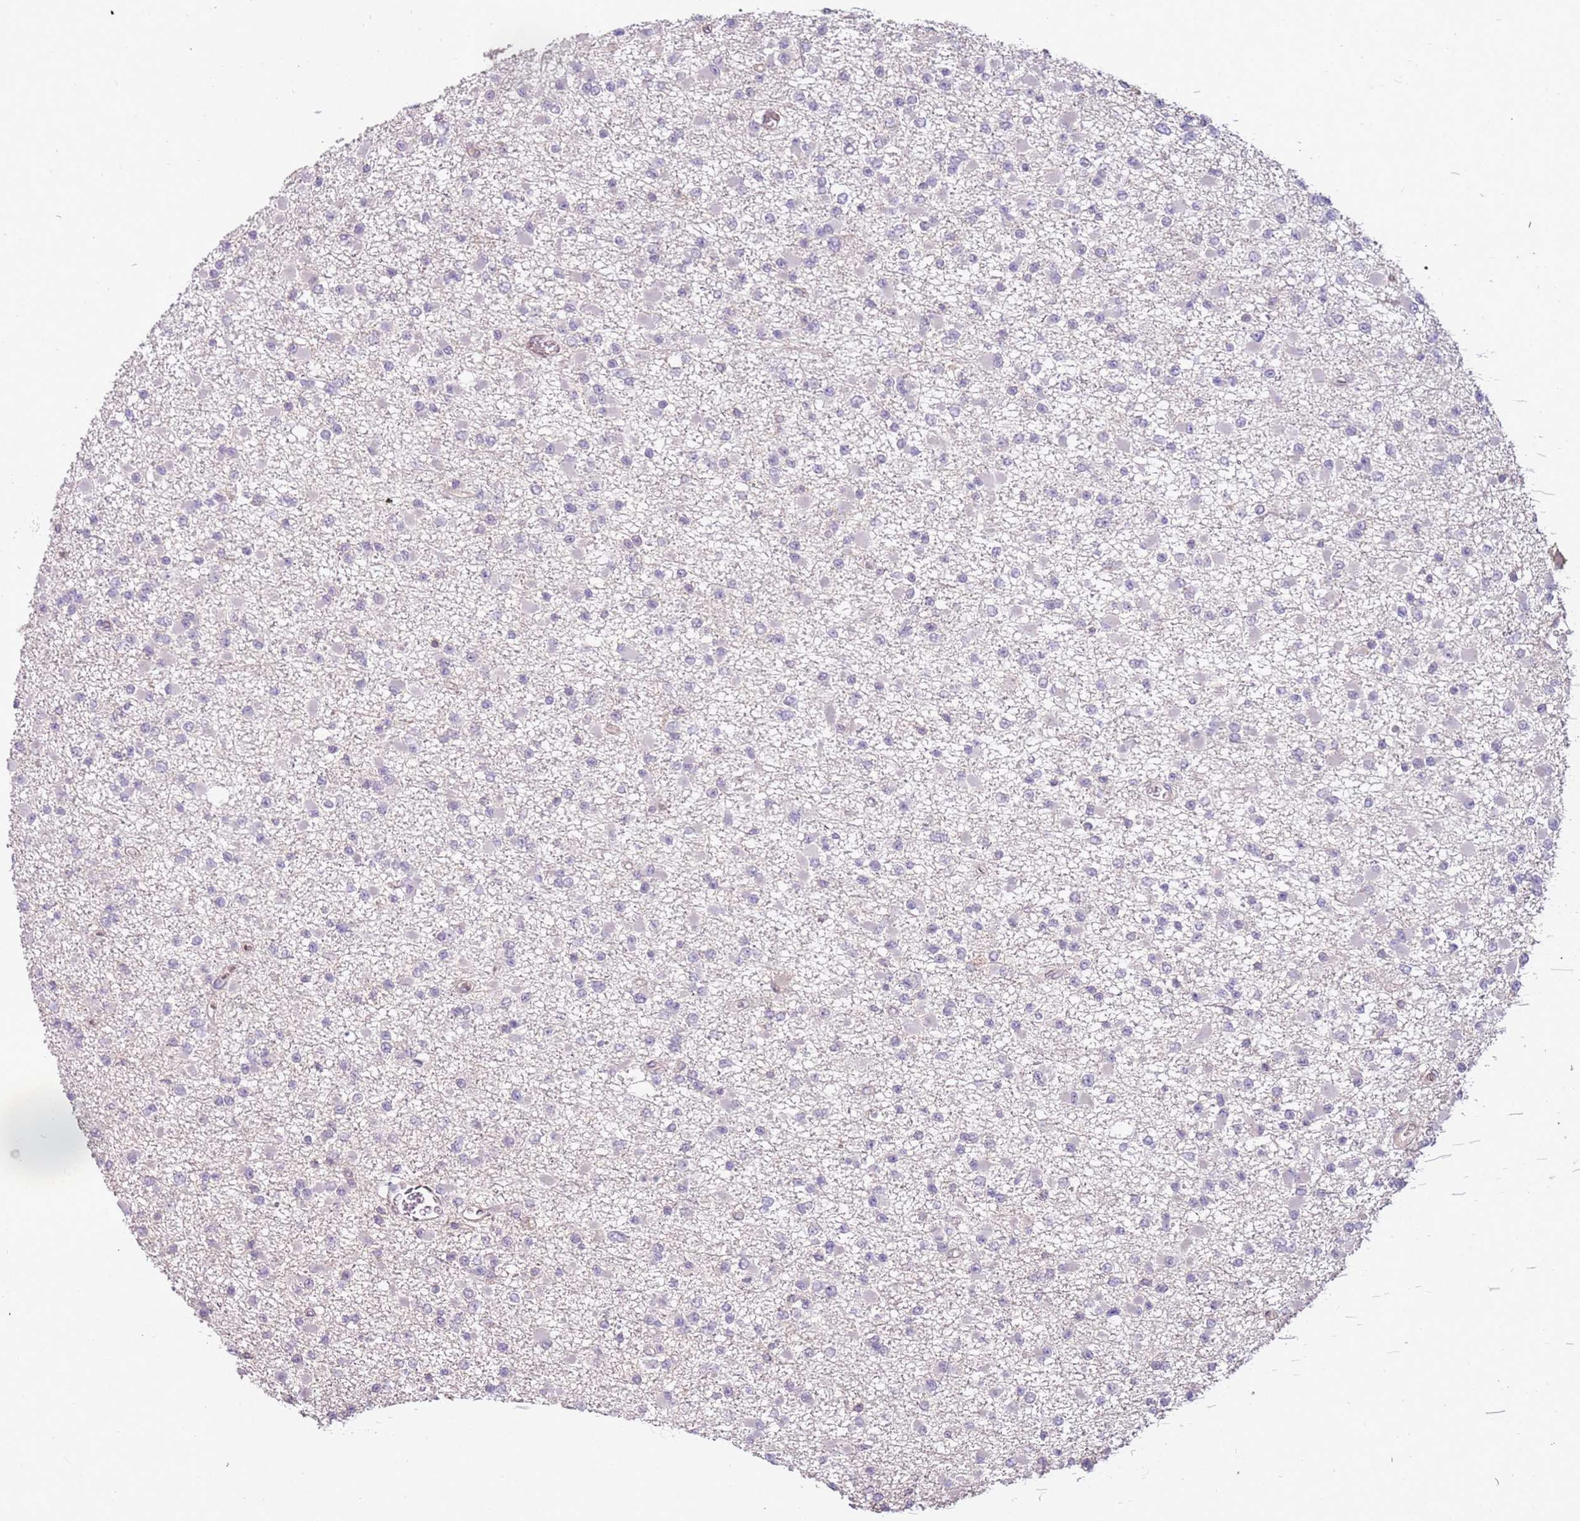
{"staining": {"intensity": "negative", "quantity": "none", "location": "none"}, "tissue": "glioma", "cell_type": "Tumor cells", "image_type": "cancer", "snomed": [{"axis": "morphology", "description": "Glioma, malignant, Low grade"}, {"axis": "topography", "description": "Brain"}], "caption": "This is a micrograph of immunohistochemistry staining of low-grade glioma (malignant), which shows no expression in tumor cells.", "gene": "GSTO2", "patient": {"sex": "female", "age": 22}}